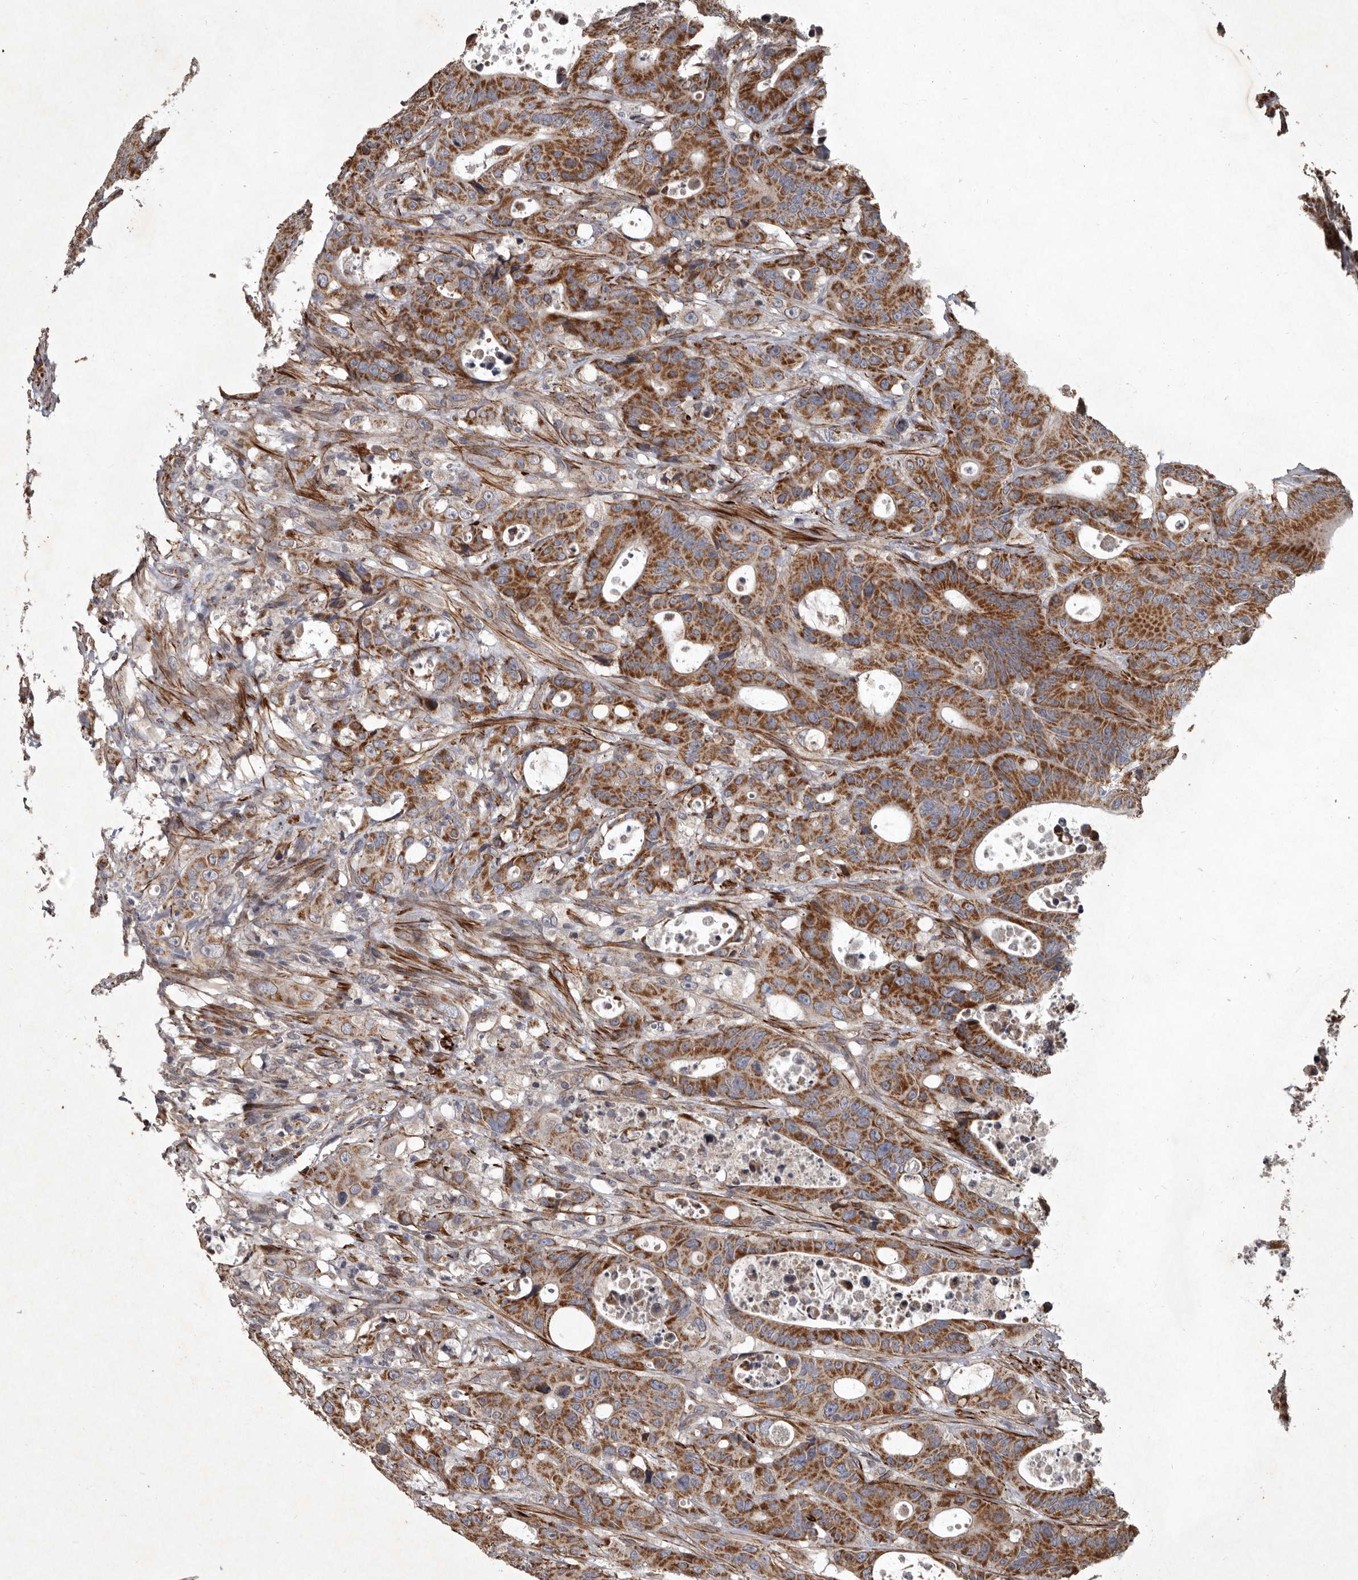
{"staining": {"intensity": "strong", "quantity": ">75%", "location": "cytoplasmic/membranous"}, "tissue": "colorectal cancer", "cell_type": "Tumor cells", "image_type": "cancer", "snomed": [{"axis": "morphology", "description": "Adenocarcinoma, NOS"}, {"axis": "topography", "description": "Colon"}], "caption": "A histopathology image of colorectal cancer stained for a protein exhibits strong cytoplasmic/membranous brown staining in tumor cells.", "gene": "MRPS15", "patient": {"sex": "male", "age": 83}}